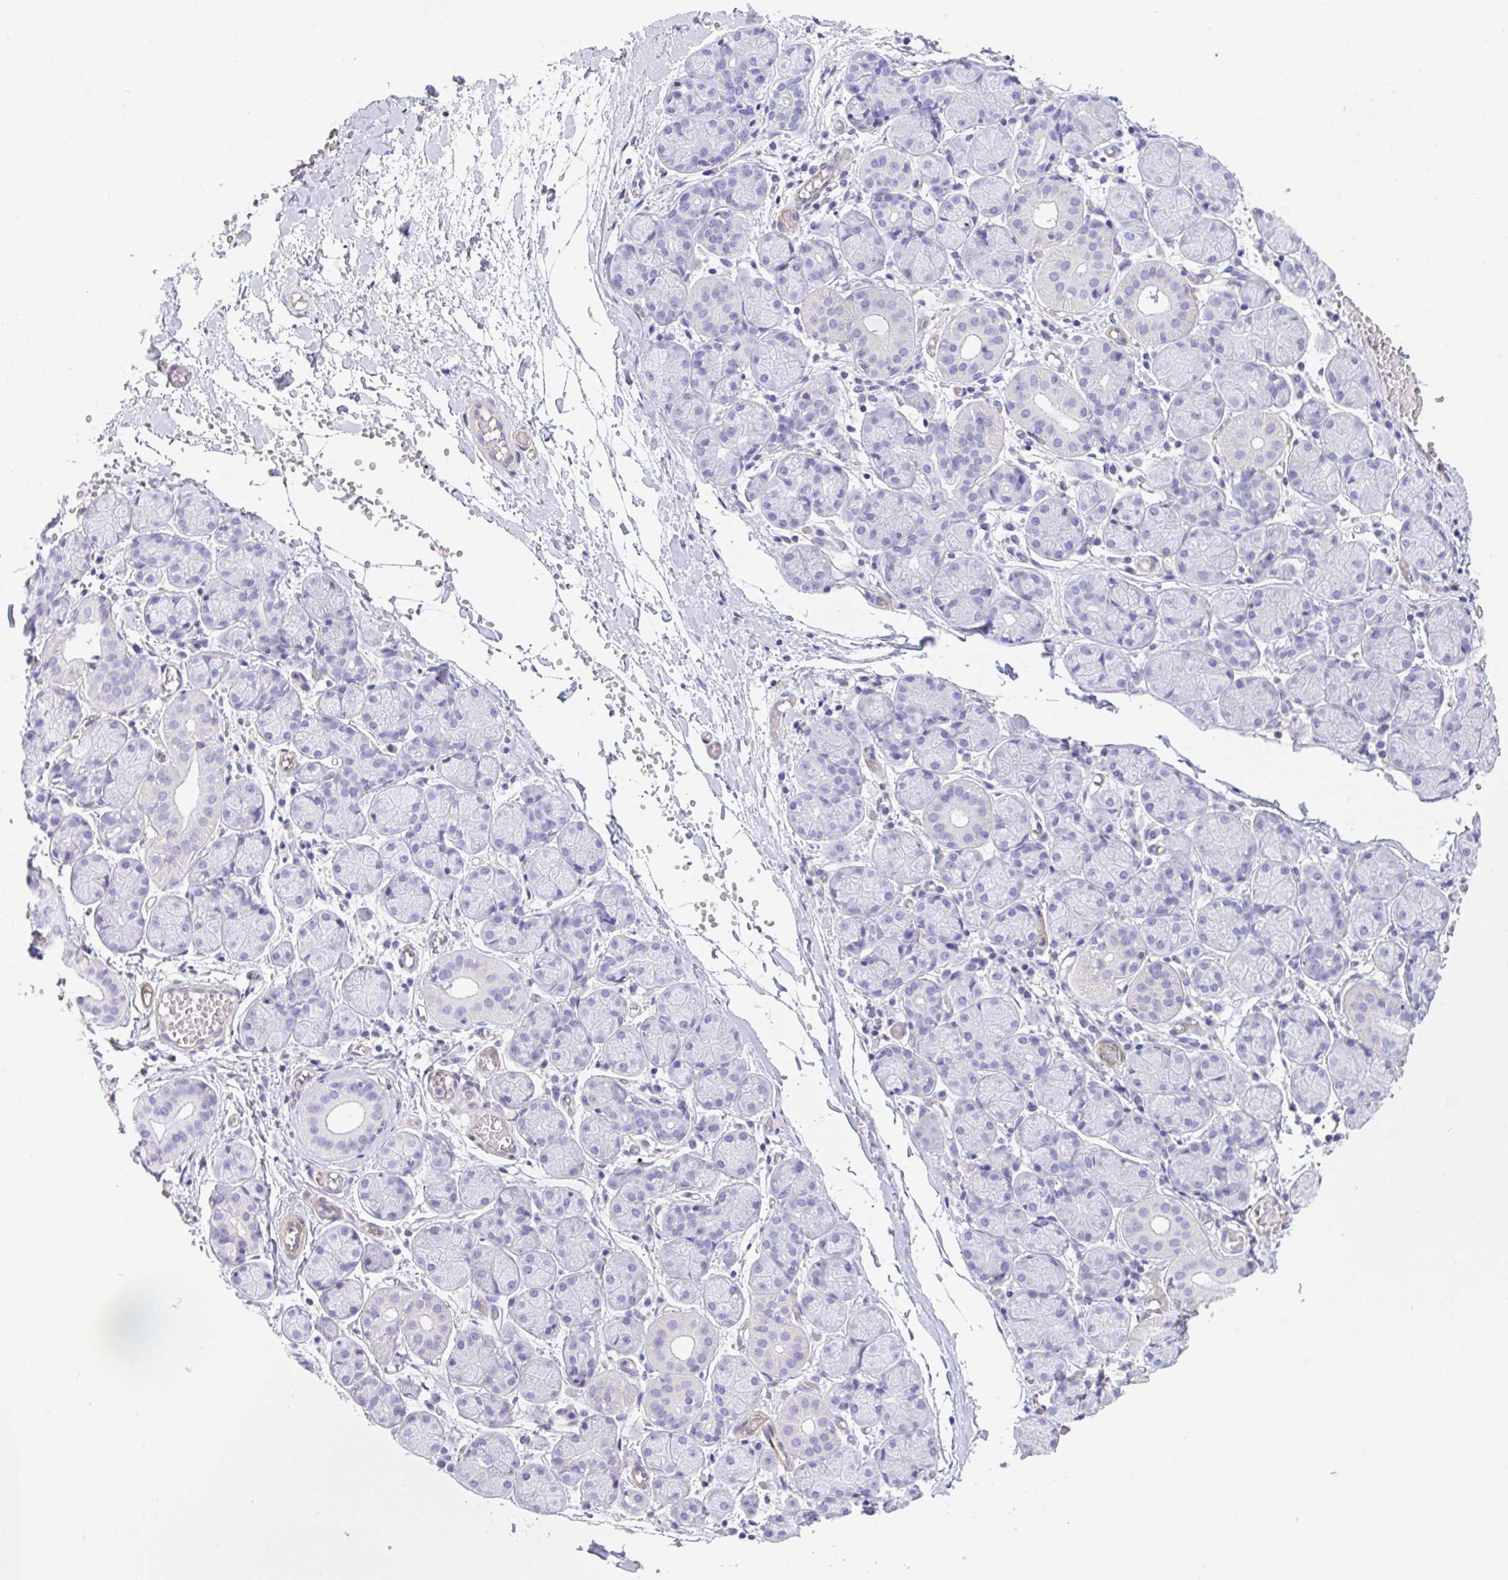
{"staining": {"intensity": "negative", "quantity": "none", "location": "none"}, "tissue": "salivary gland", "cell_type": "Glandular cells", "image_type": "normal", "snomed": [{"axis": "morphology", "description": "Normal tissue, NOS"}, {"axis": "topography", "description": "Salivary gland"}], "caption": "Unremarkable salivary gland was stained to show a protein in brown. There is no significant staining in glandular cells.", "gene": "TNFAIP8", "patient": {"sex": "female", "age": 24}}